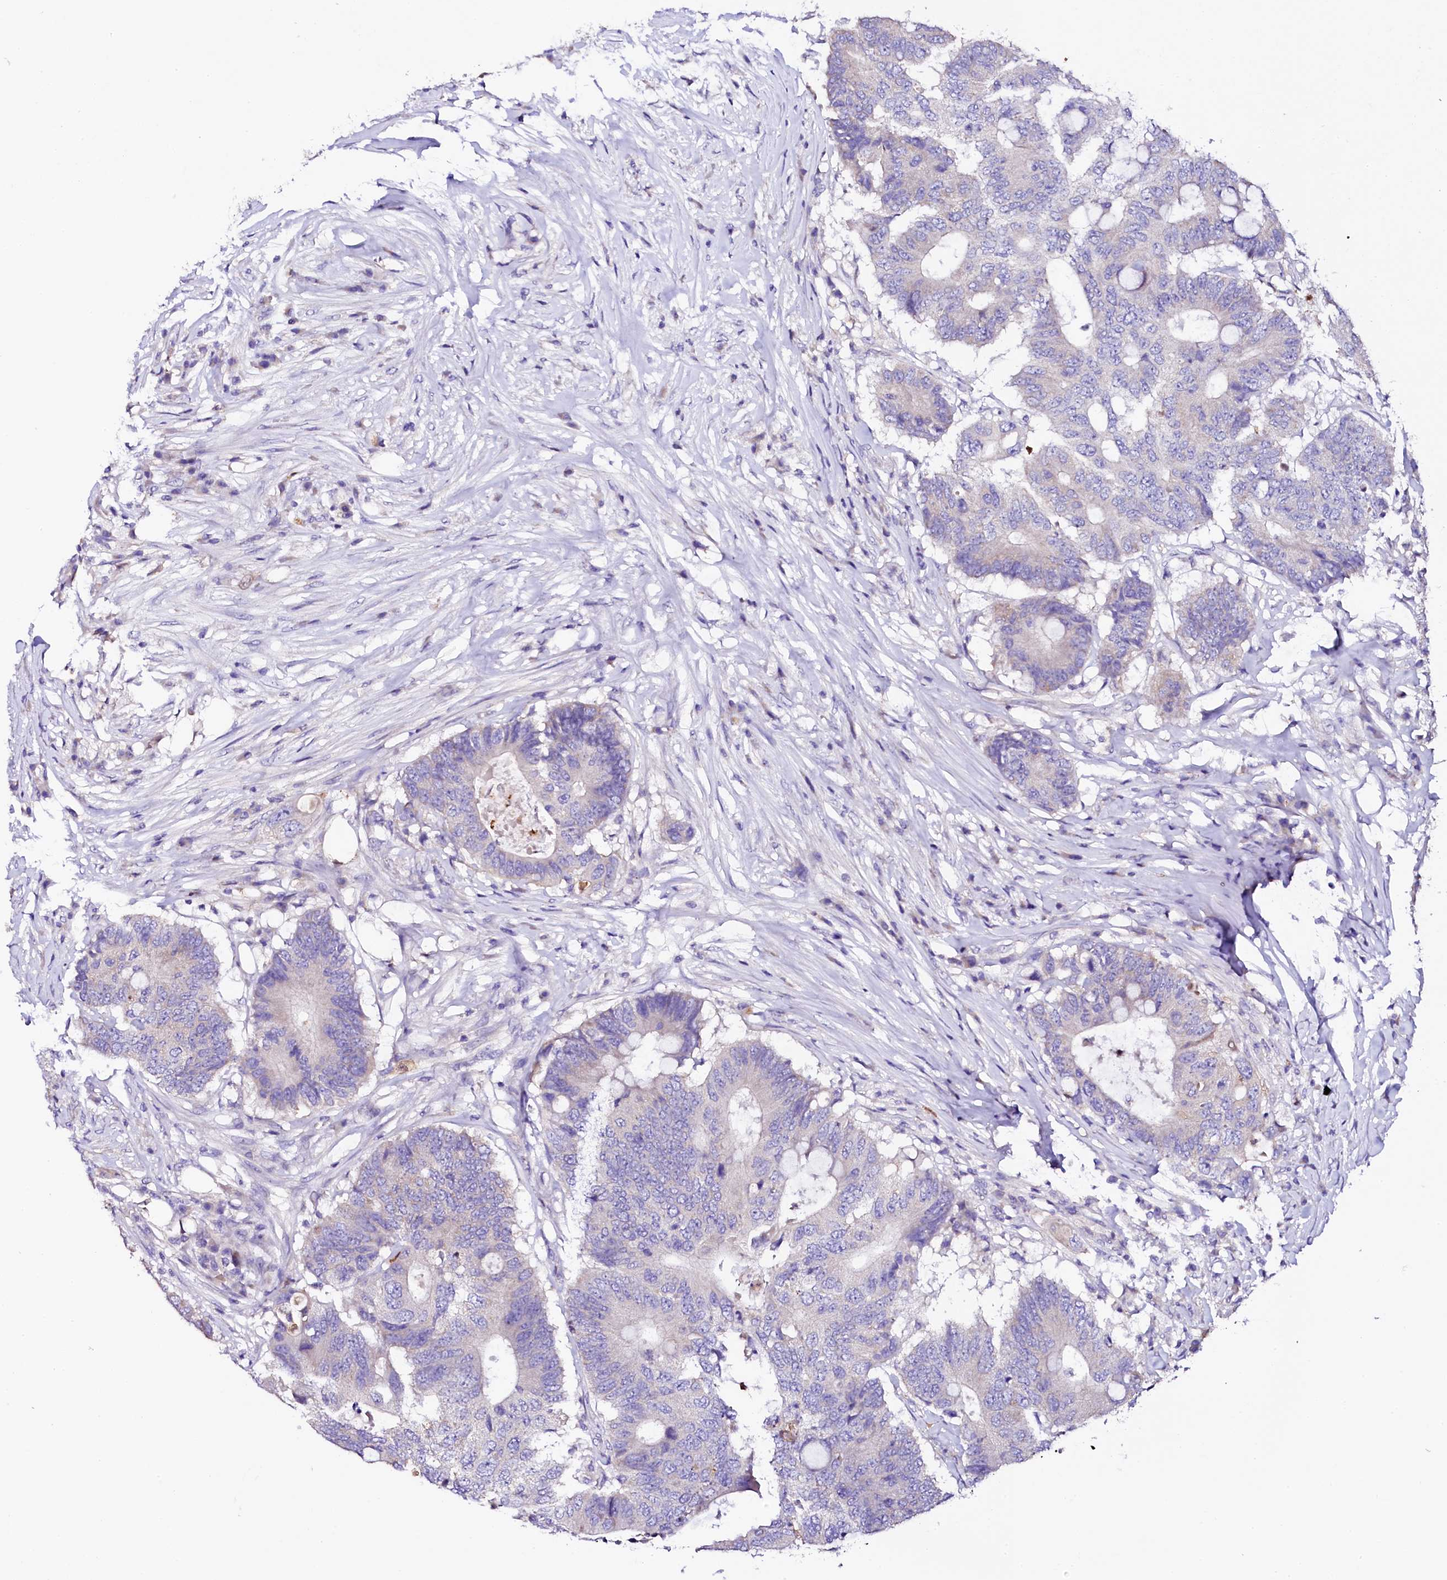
{"staining": {"intensity": "negative", "quantity": "none", "location": "none"}, "tissue": "colorectal cancer", "cell_type": "Tumor cells", "image_type": "cancer", "snomed": [{"axis": "morphology", "description": "Adenocarcinoma, NOS"}, {"axis": "topography", "description": "Colon"}], "caption": "Tumor cells show no significant protein positivity in colorectal adenocarcinoma.", "gene": "NAA16", "patient": {"sex": "male", "age": 71}}